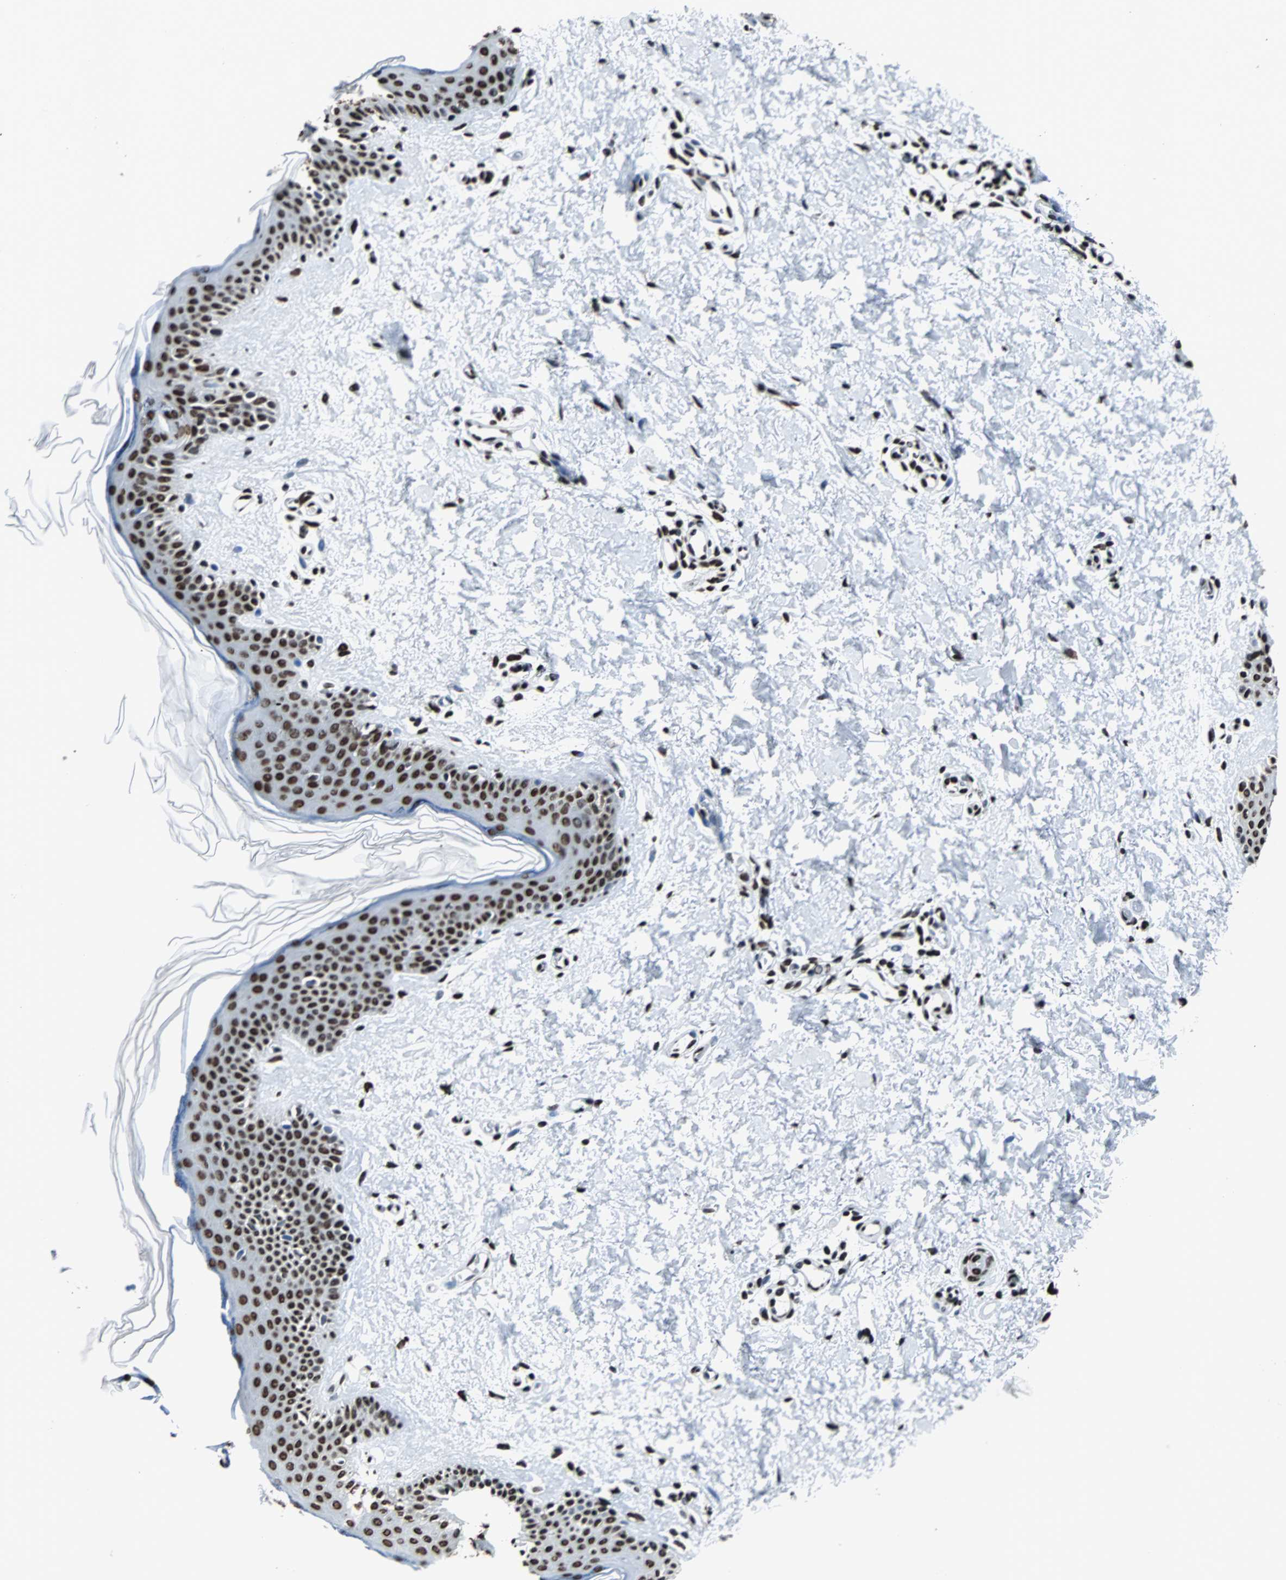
{"staining": {"intensity": "strong", "quantity": ">75%", "location": "nuclear"}, "tissue": "skin", "cell_type": "Fibroblasts", "image_type": "normal", "snomed": [{"axis": "morphology", "description": "Normal tissue, NOS"}, {"axis": "topography", "description": "Skin"}], "caption": "This micrograph demonstrates immunohistochemistry (IHC) staining of benign skin, with high strong nuclear expression in approximately >75% of fibroblasts.", "gene": "FUBP1", "patient": {"sex": "female", "age": 56}}